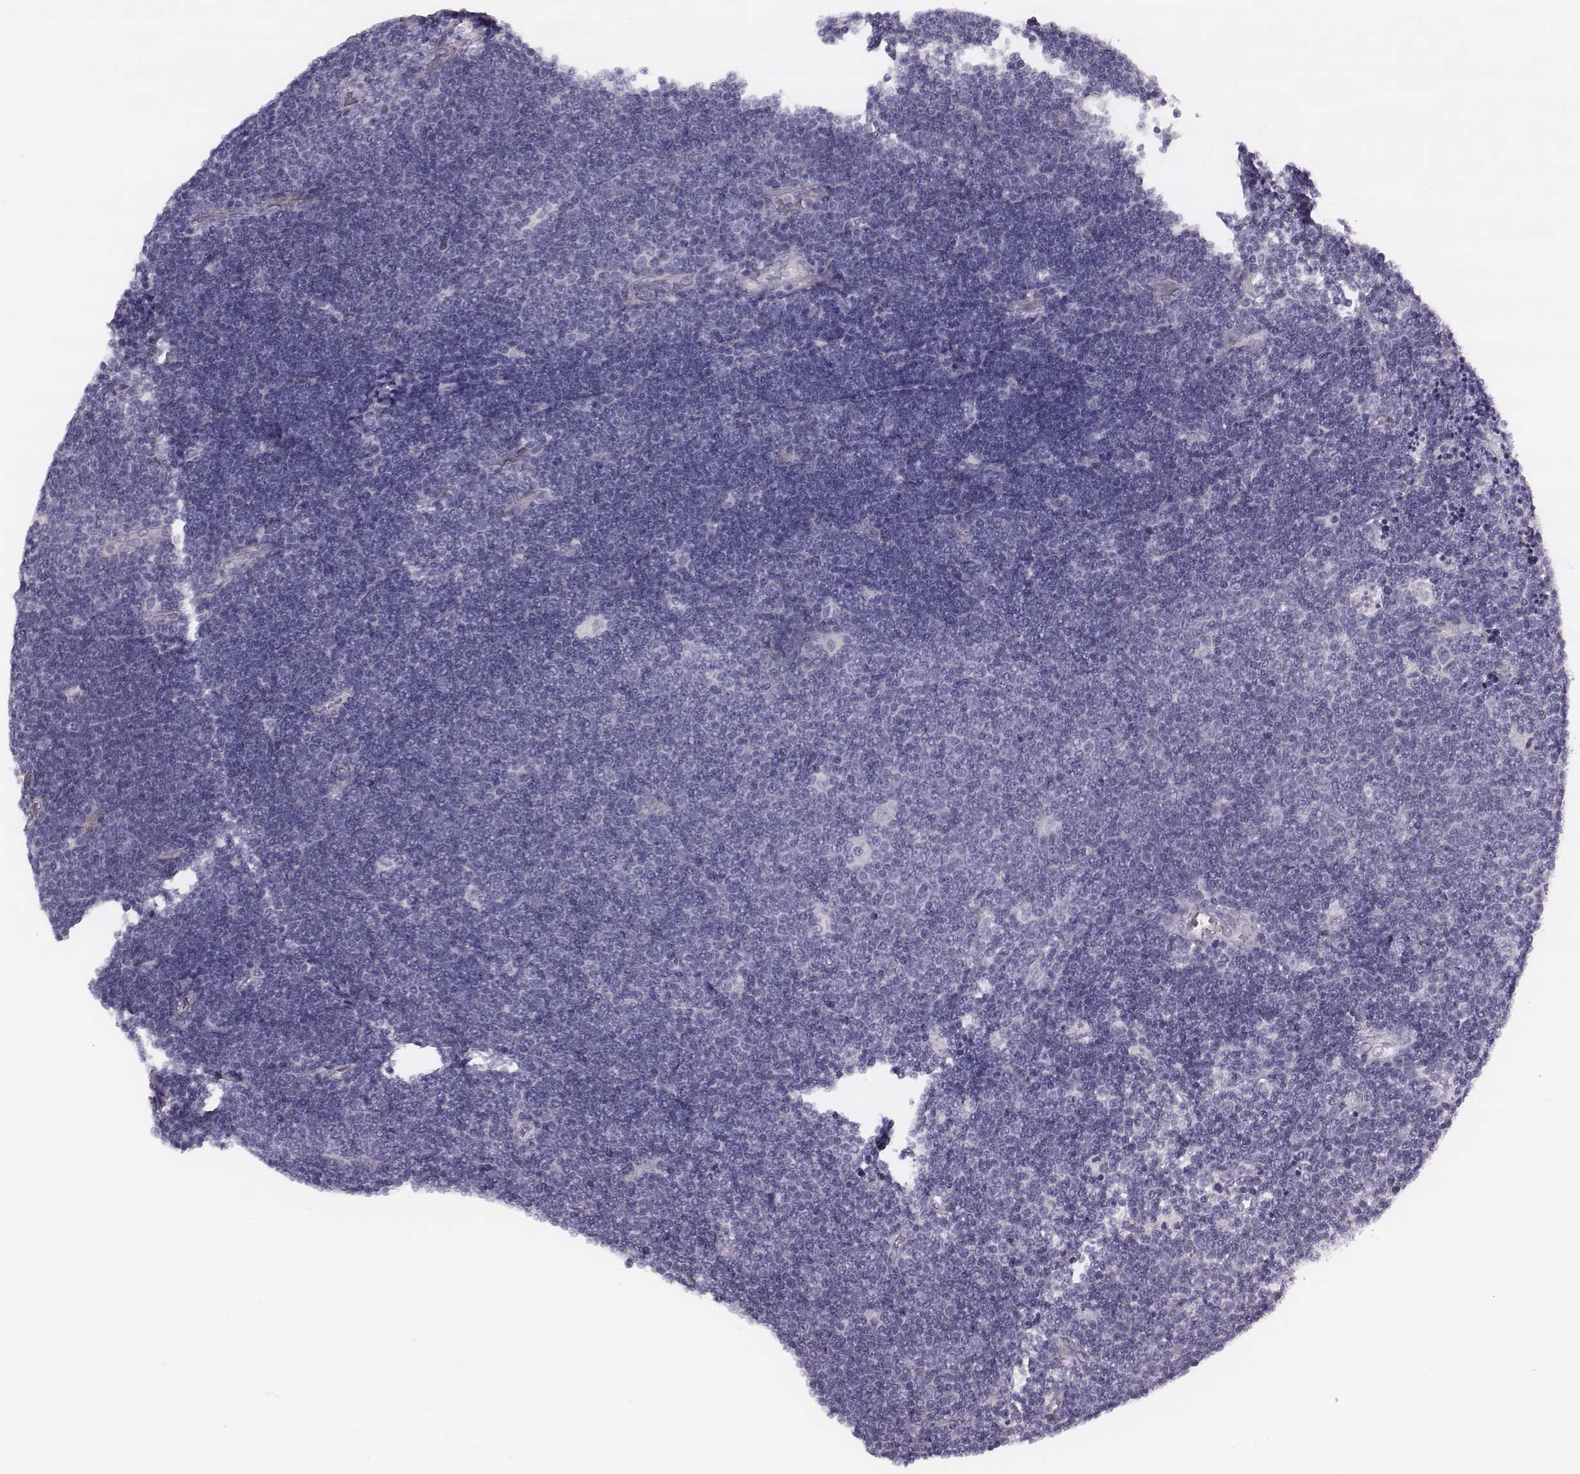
{"staining": {"intensity": "negative", "quantity": "none", "location": "none"}, "tissue": "lymphoma", "cell_type": "Tumor cells", "image_type": "cancer", "snomed": [{"axis": "morphology", "description": "Malignant lymphoma, non-Hodgkin's type, Low grade"}, {"axis": "topography", "description": "Brain"}], "caption": "The immunohistochemistry (IHC) histopathology image has no significant expression in tumor cells of malignant lymphoma, non-Hodgkin's type (low-grade) tissue.", "gene": "PDE8B", "patient": {"sex": "female", "age": 66}}